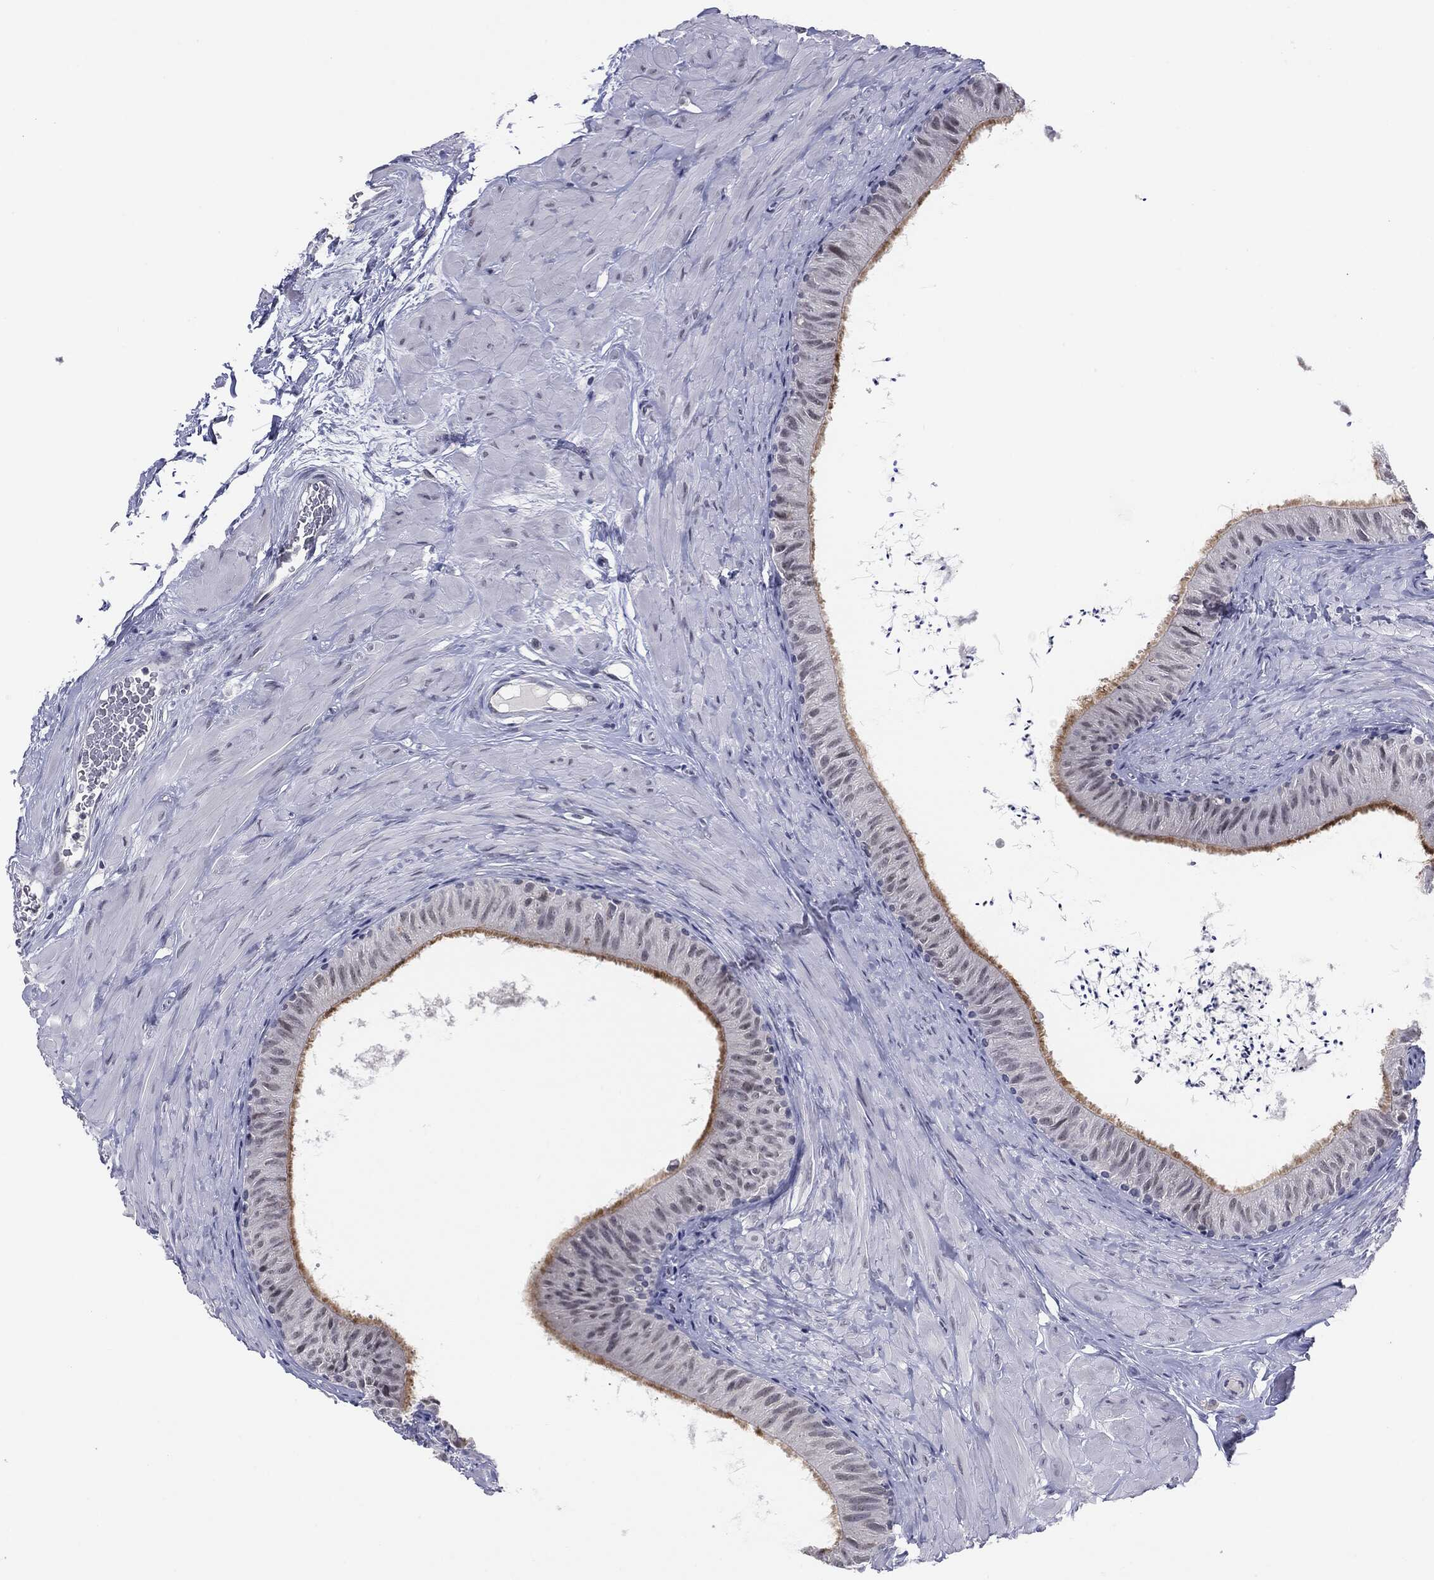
{"staining": {"intensity": "moderate", "quantity": "25%-75%", "location": "cytoplasmic/membranous"}, "tissue": "epididymis", "cell_type": "Glandular cells", "image_type": "normal", "snomed": [{"axis": "morphology", "description": "Normal tissue, NOS"}, {"axis": "topography", "description": "Epididymis"}], "caption": "Epididymis was stained to show a protein in brown. There is medium levels of moderate cytoplasmic/membranous expression in approximately 25%-75% of glandular cells. (DAB = brown stain, brightfield microscopy at high magnification).", "gene": "SLC5A5", "patient": {"sex": "male", "age": 34}}